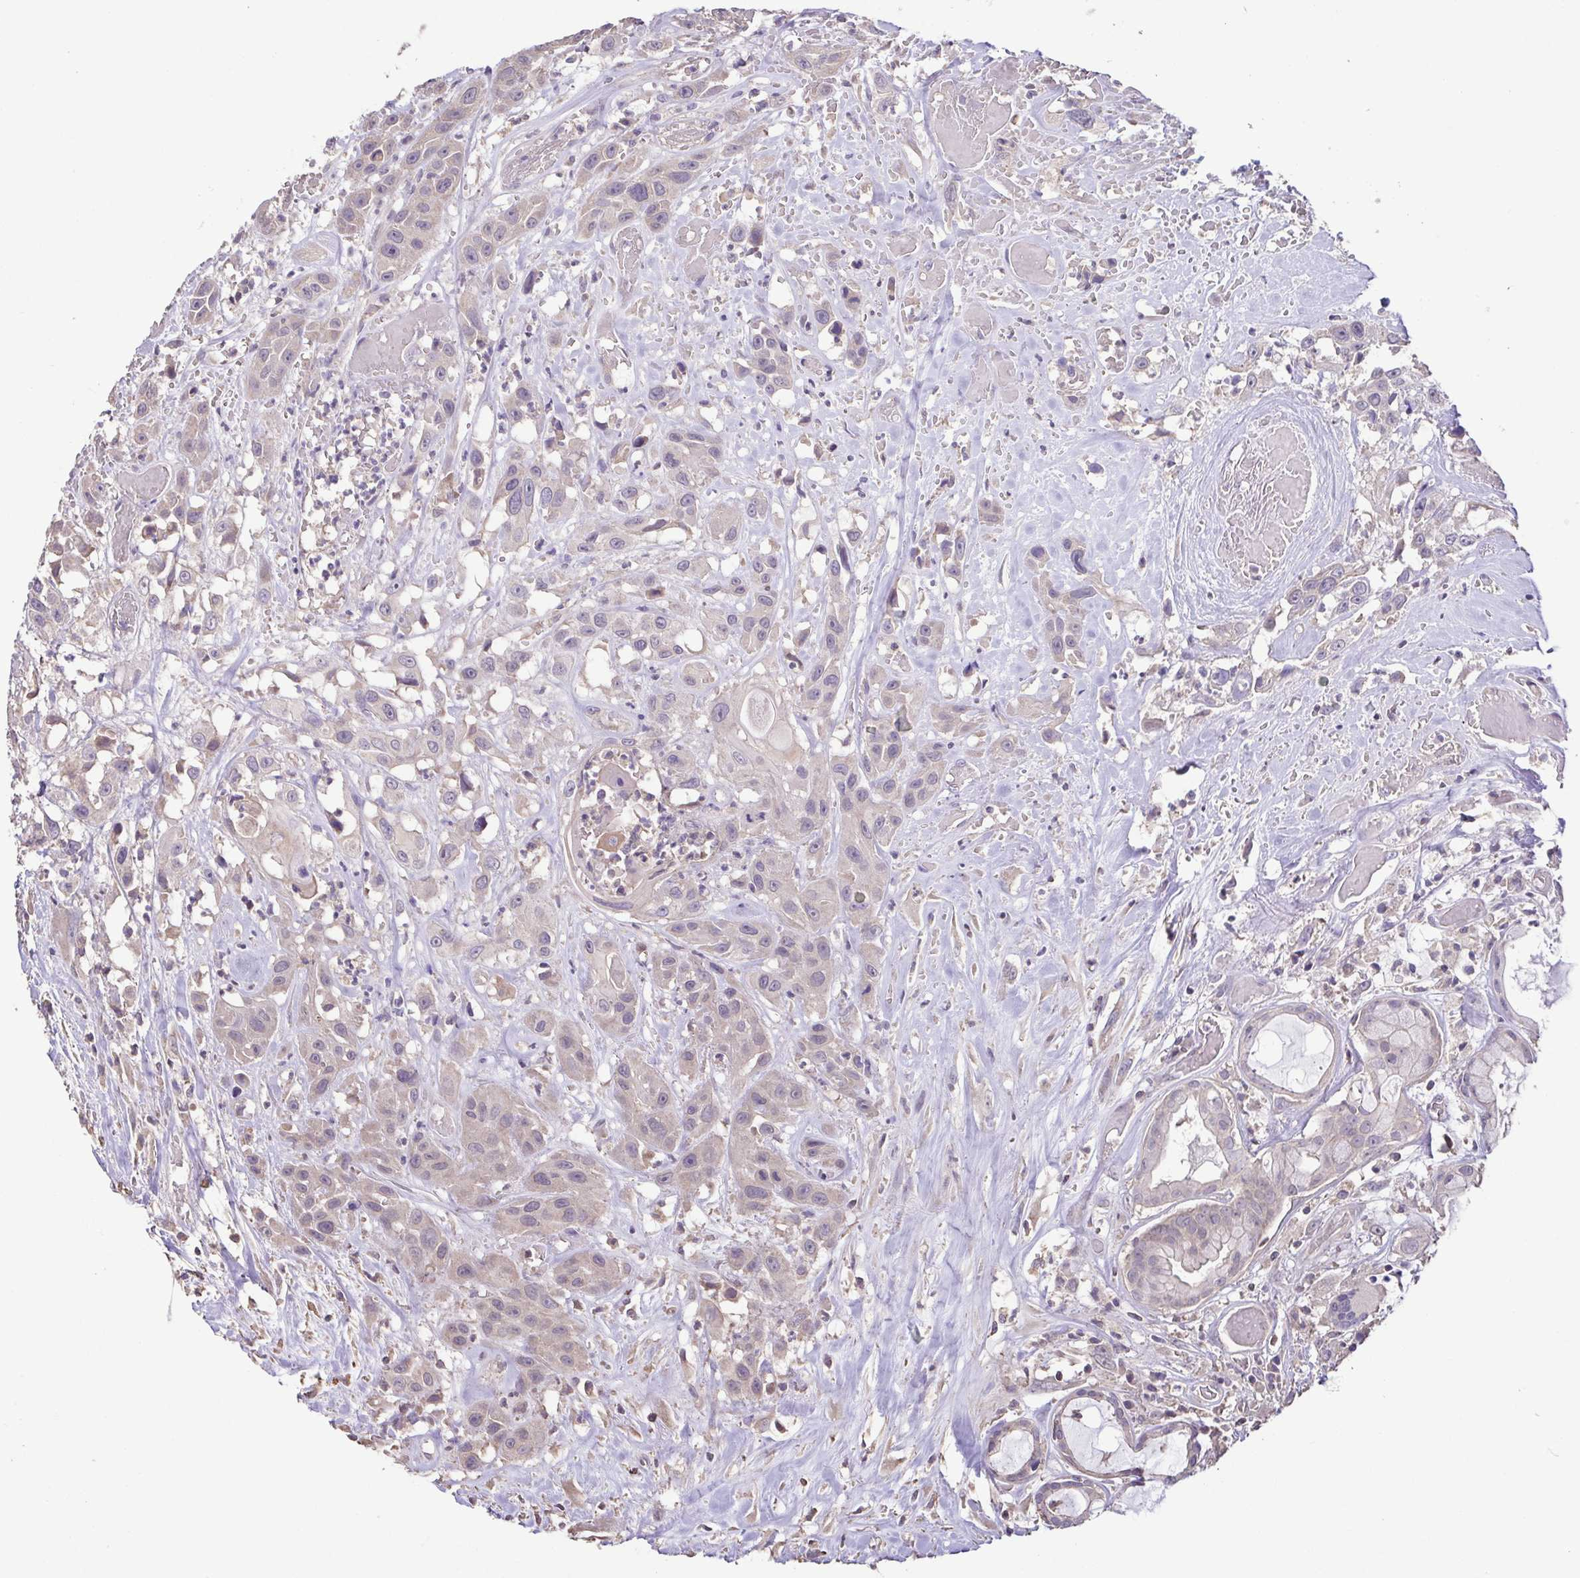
{"staining": {"intensity": "negative", "quantity": "none", "location": "none"}, "tissue": "head and neck cancer", "cell_type": "Tumor cells", "image_type": "cancer", "snomed": [{"axis": "morphology", "description": "Squamous cell carcinoma, NOS"}, {"axis": "topography", "description": "Head-Neck"}], "caption": "DAB (3,3'-diaminobenzidine) immunohistochemical staining of squamous cell carcinoma (head and neck) shows no significant positivity in tumor cells.", "gene": "ACTRT2", "patient": {"sex": "male", "age": 57}}